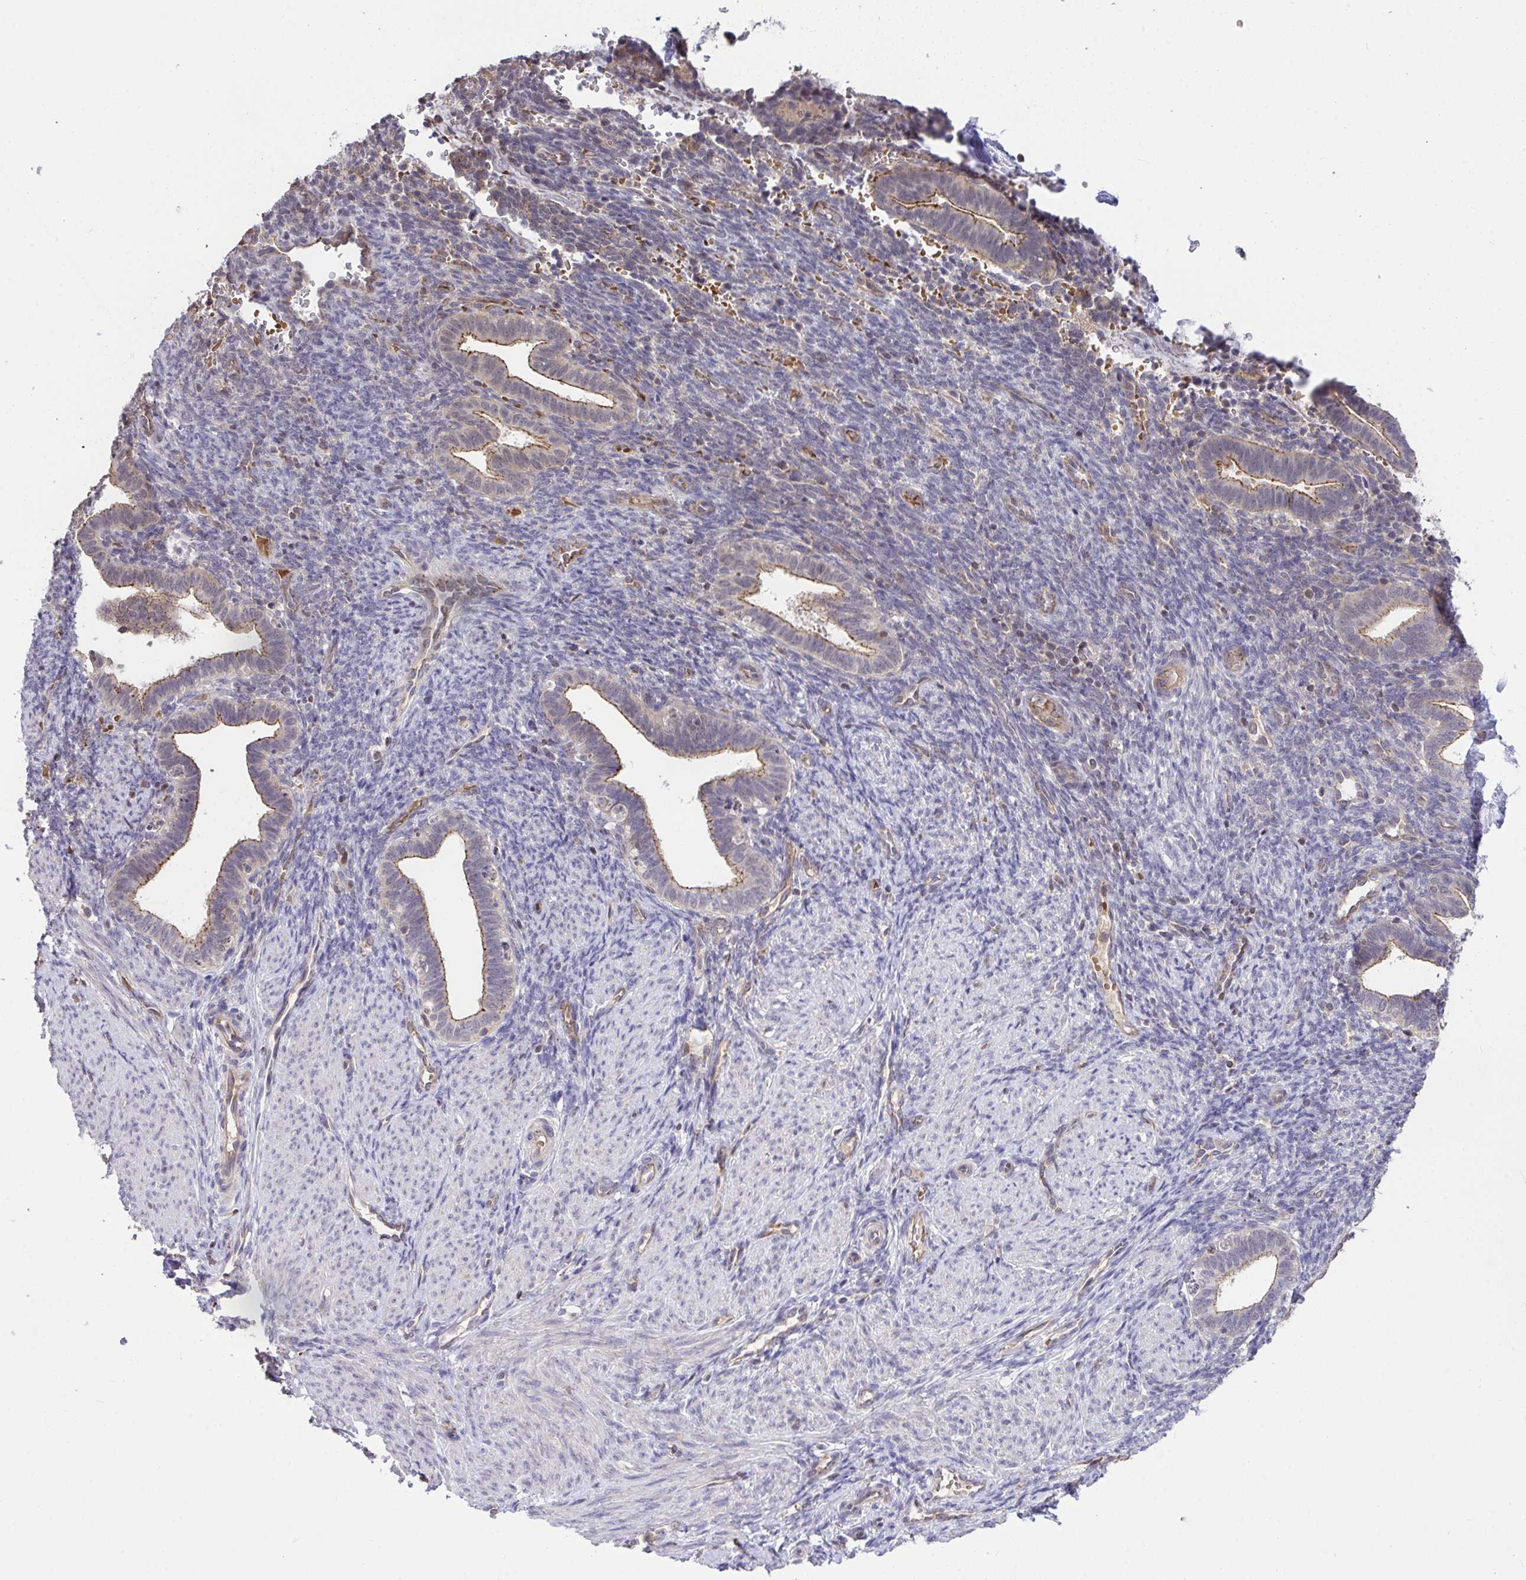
{"staining": {"intensity": "negative", "quantity": "none", "location": "none"}, "tissue": "endometrium", "cell_type": "Cells in endometrial stroma", "image_type": "normal", "snomed": [{"axis": "morphology", "description": "Normal tissue, NOS"}, {"axis": "topography", "description": "Endometrium"}], "caption": "Immunohistochemistry of unremarkable endometrium displays no staining in cells in endometrial stroma.", "gene": "PPP1CA", "patient": {"sex": "female", "age": 34}}